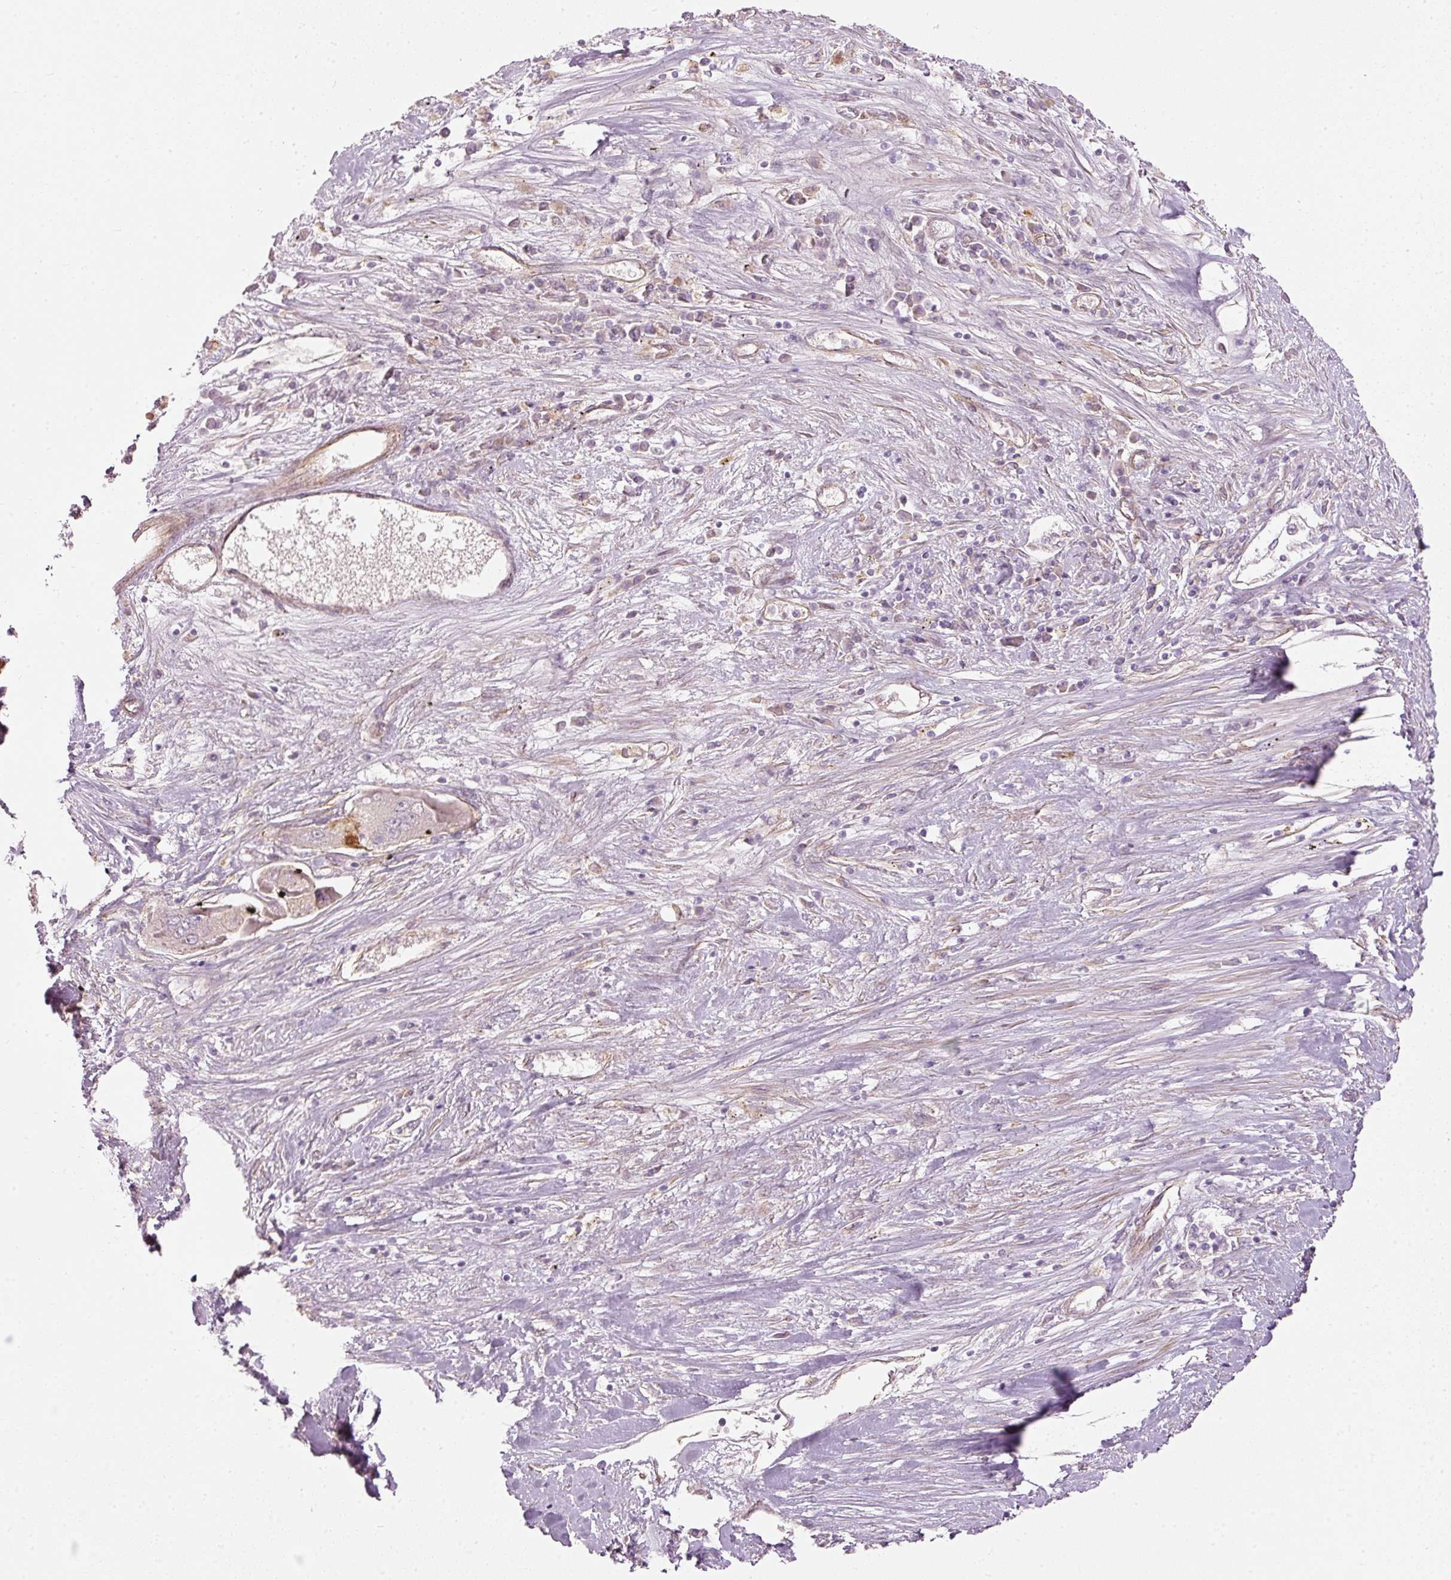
{"staining": {"intensity": "negative", "quantity": "none", "location": "none"}, "tissue": "liver cancer", "cell_type": "Tumor cells", "image_type": "cancer", "snomed": [{"axis": "morphology", "description": "Carcinoma, Hepatocellular, NOS"}, {"axis": "topography", "description": "Liver"}], "caption": "Micrograph shows no significant protein positivity in tumor cells of liver cancer.", "gene": "OSR2", "patient": {"sex": "female", "age": 73}}